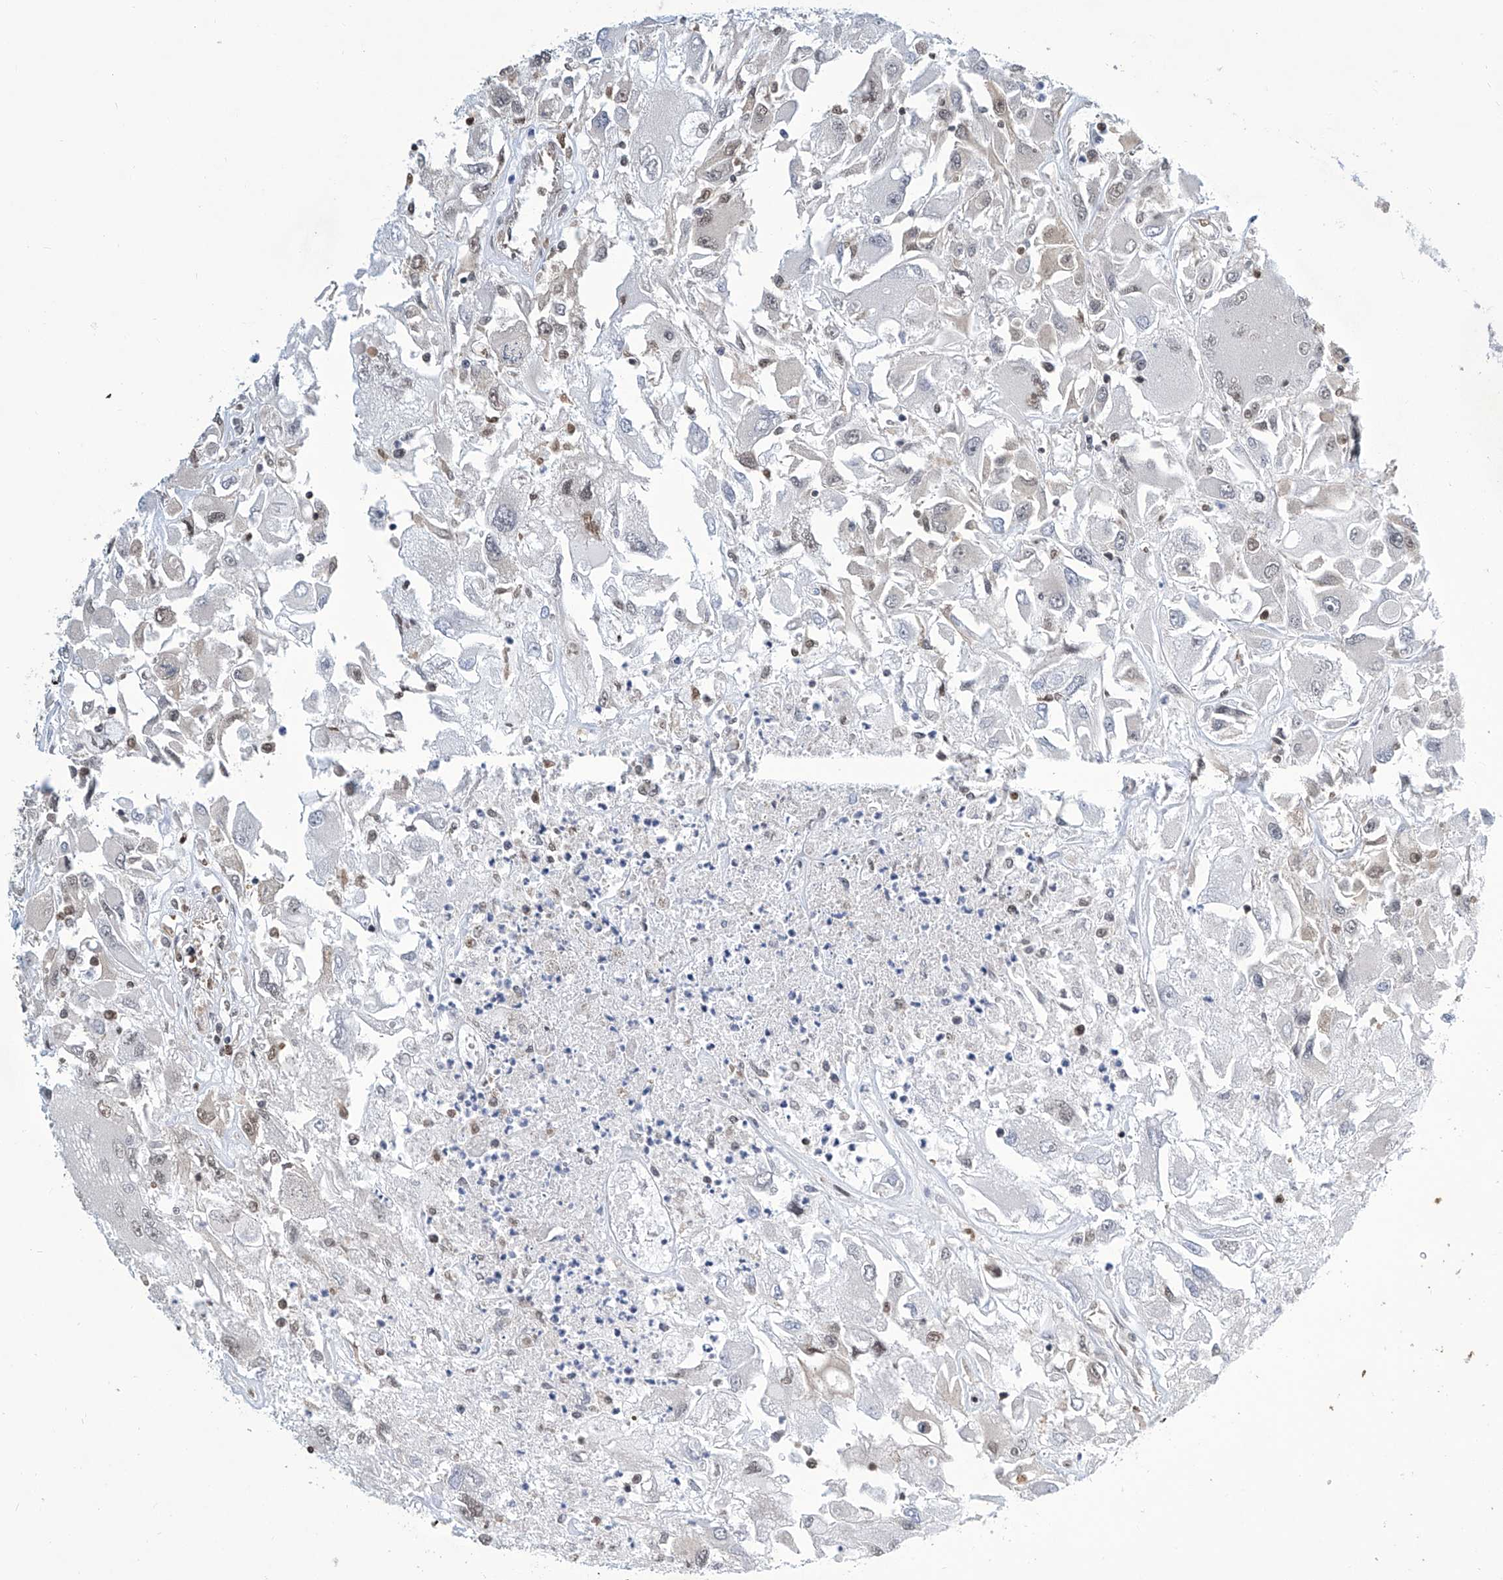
{"staining": {"intensity": "weak", "quantity": "25%-75%", "location": "nuclear"}, "tissue": "renal cancer", "cell_type": "Tumor cells", "image_type": "cancer", "snomed": [{"axis": "morphology", "description": "Adenocarcinoma, NOS"}, {"axis": "topography", "description": "Kidney"}], "caption": "A photomicrograph of renal cancer (adenocarcinoma) stained for a protein demonstrates weak nuclear brown staining in tumor cells. The staining was performed using DAB (3,3'-diaminobenzidine) to visualize the protein expression in brown, while the nuclei were stained in blue with hematoxylin (Magnification: 20x).", "gene": "SREBF2", "patient": {"sex": "female", "age": 52}}